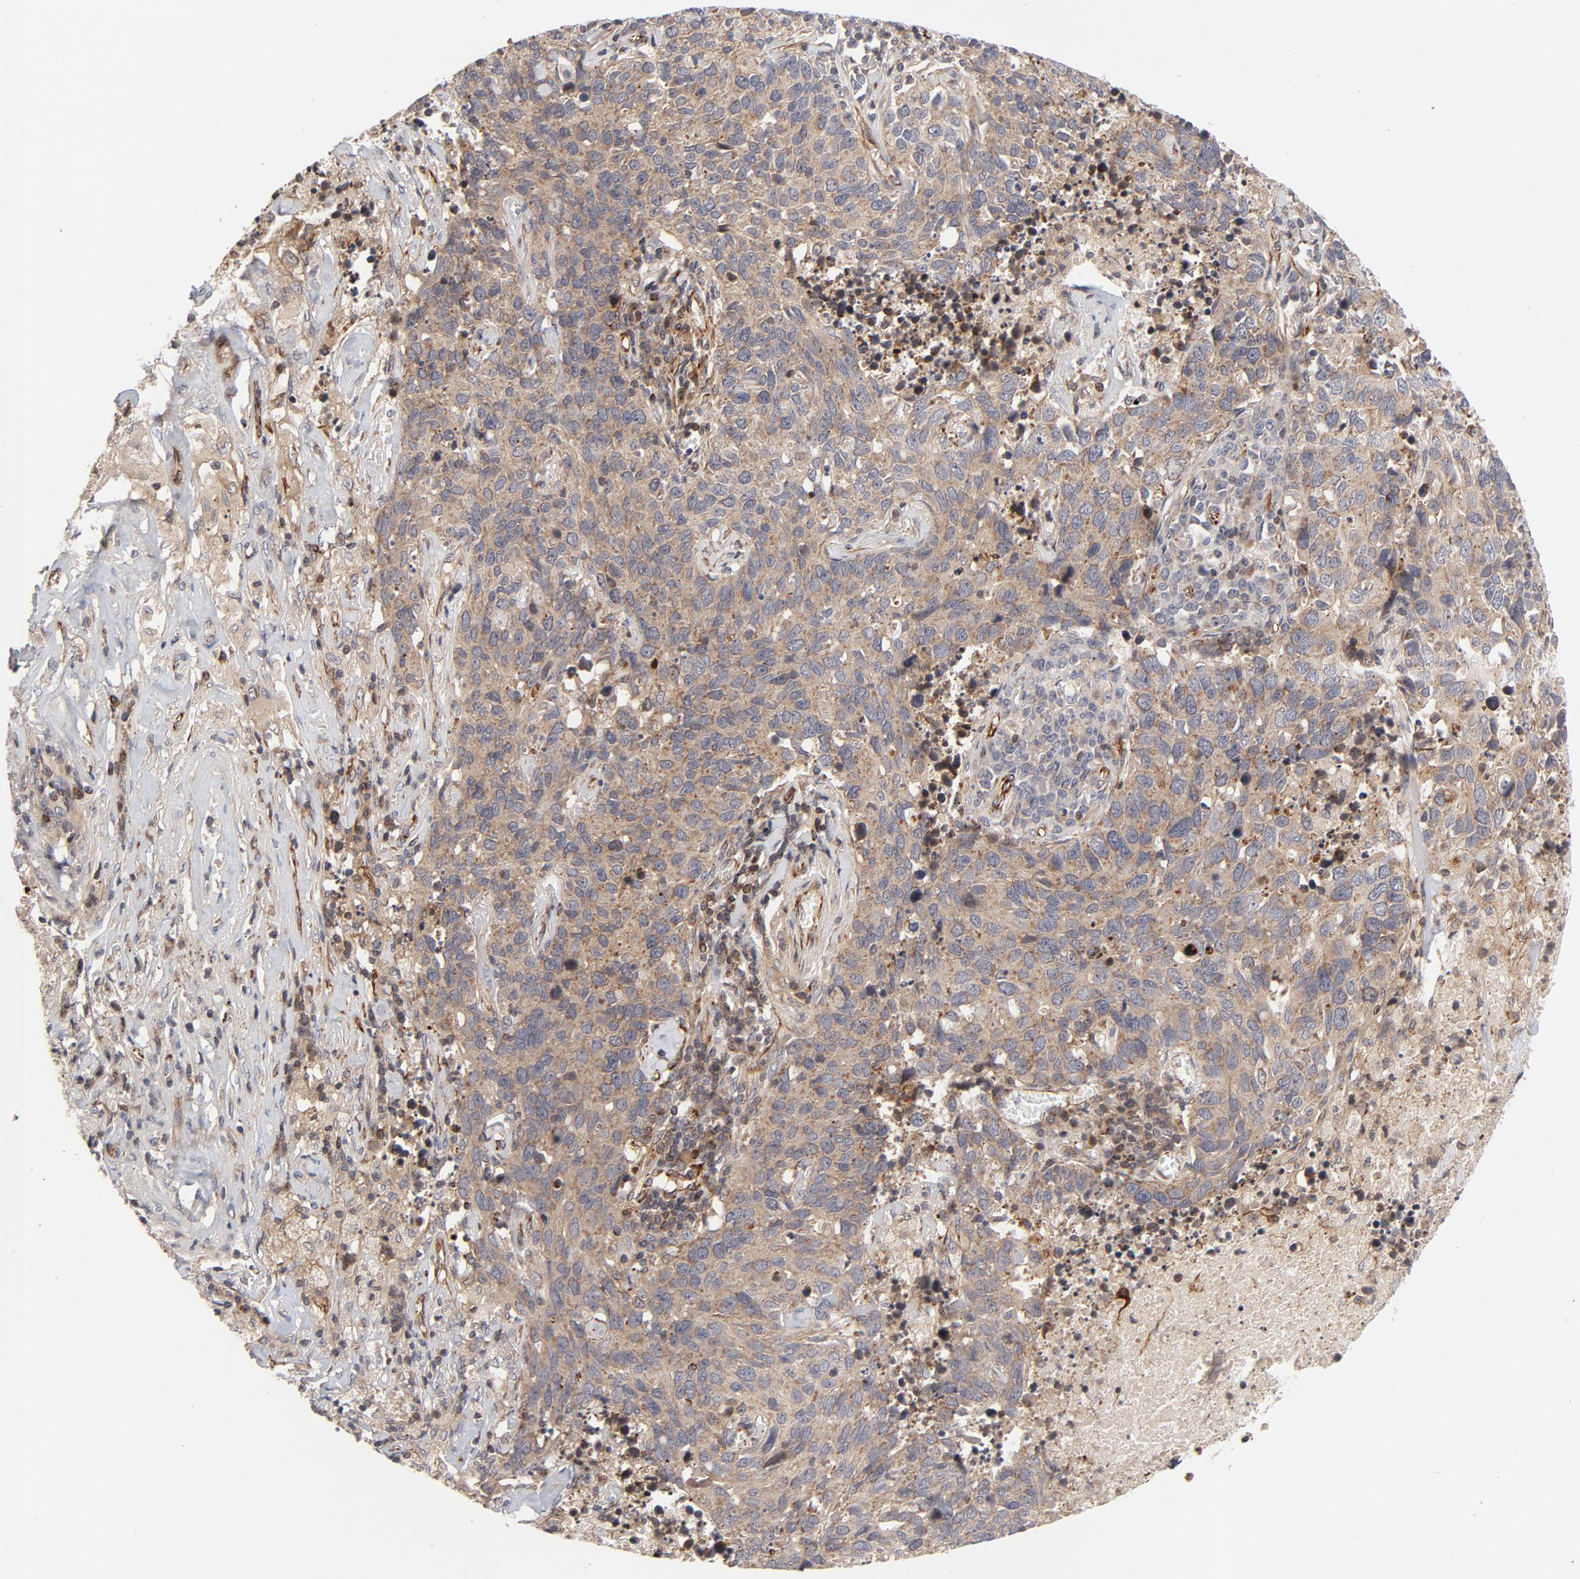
{"staining": {"intensity": "weak", "quantity": ">75%", "location": "cytoplasmic/membranous"}, "tissue": "lung cancer", "cell_type": "Tumor cells", "image_type": "cancer", "snomed": [{"axis": "morphology", "description": "Neoplasm, malignant, NOS"}, {"axis": "topography", "description": "Lung"}], "caption": "DAB immunohistochemical staining of lung cancer (malignant neoplasm) exhibits weak cytoplasmic/membranous protein expression in approximately >75% of tumor cells. Using DAB (3,3'-diaminobenzidine) (brown) and hematoxylin (blue) stains, captured at high magnification using brightfield microscopy.", "gene": "DNAAF2", "patient": {"sex": "female", "age": 76}}